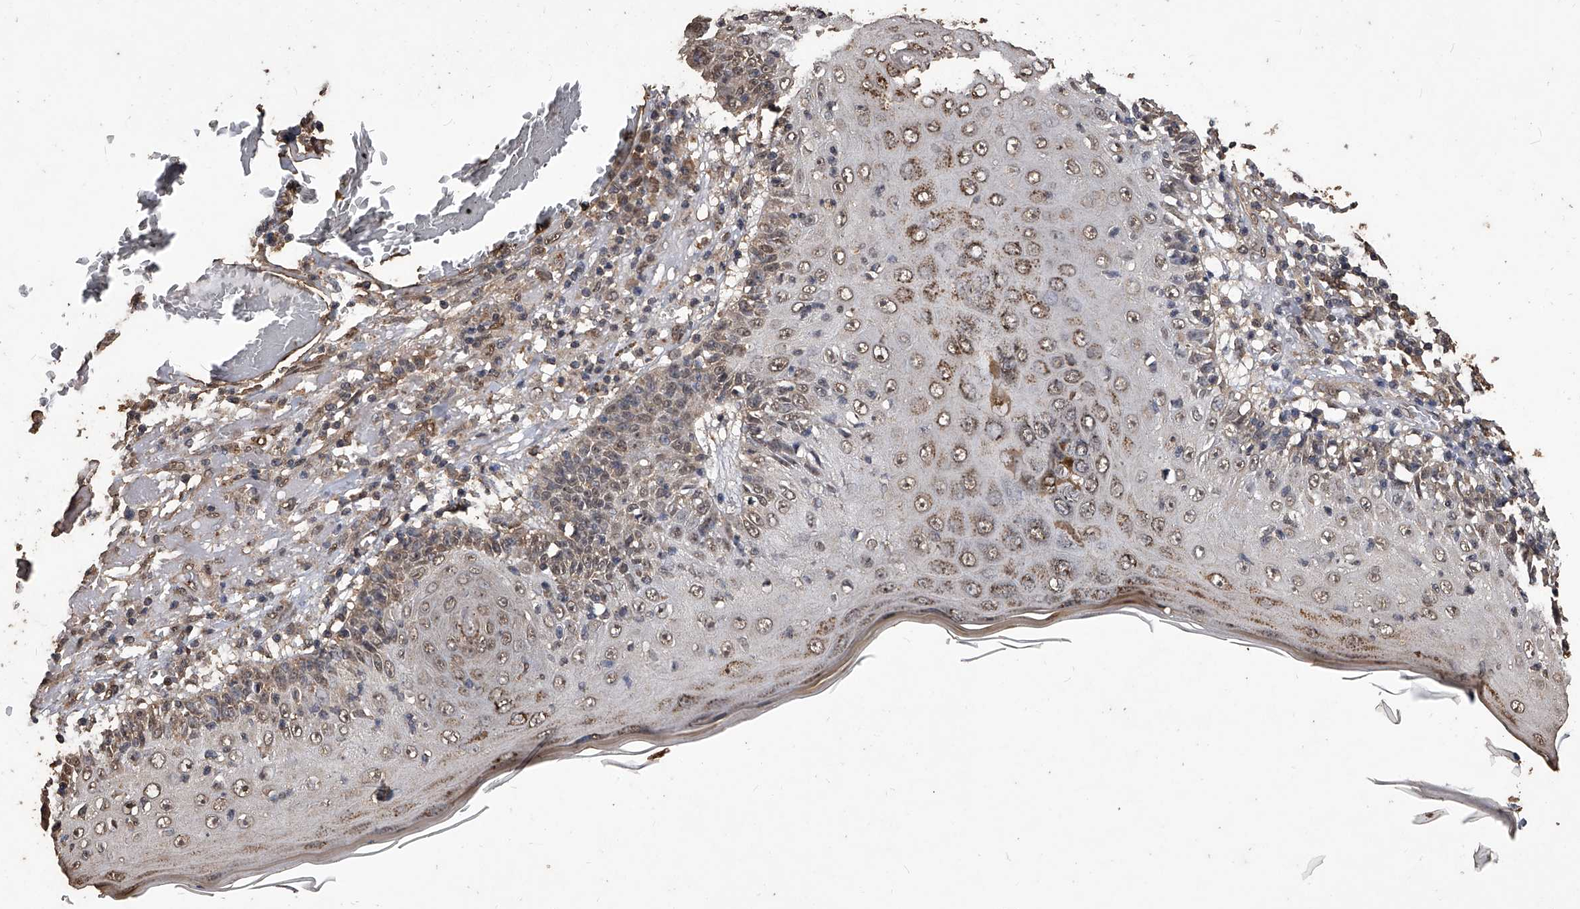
{"staining": {"intensity": "moderate", "quantity": ">75%", "location": "cytoplasmic/membranous,nuclear"}, "tissue": "skin cancer", "cell_type": "Tumor cells", "image_type": "cancer", "snomed": [{"axis": "morphology", "description": "Squamous cell carcinoma, NOS"}, {"axis": "topography", "description": "Skin"}], "caption": "A brown stain highlights moderate cytoplasmic/membranous and nuclear expression of a protein in human skin squamous cell carcinoma tumor cells.", "gene": "FBXL4", "patient": {"sex": "female", "age": 88}}